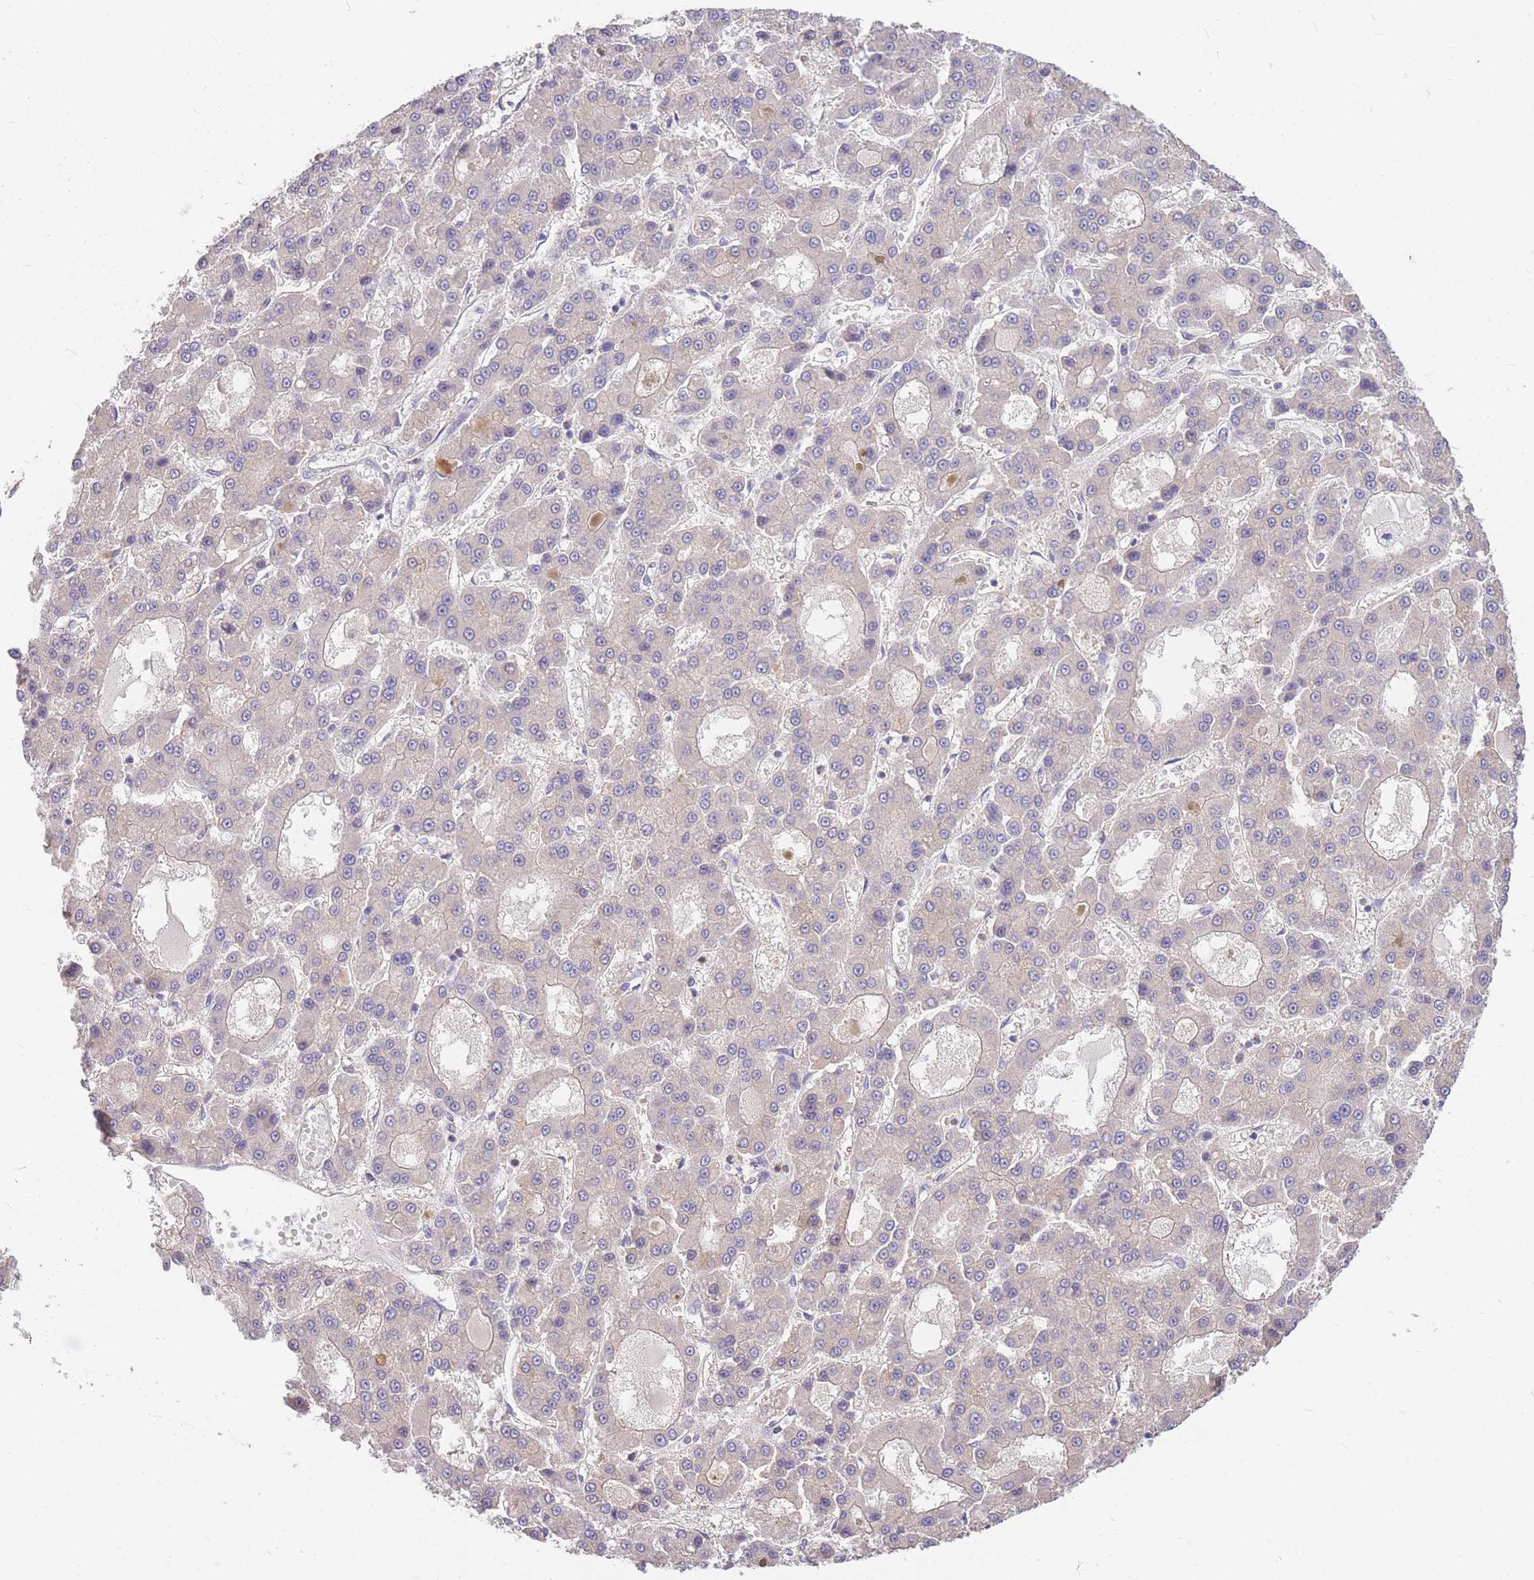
{"staining": {"intensity": "negative", "quantity": "none", "location": "none"}, "tissue": "liver cancer", "cell_type": "Tumor cells", "image_type": "cancer", "snomed": [{"axis": "morphology", "description": "Carcinoma, Hepatocellular, NOS"}, {"axis": "topography", "description": "Liver"}], "caption": "Human liver hepatocellular carcinoma stained for a protein using immunohistochemistry demonstrates no staining in tumor cells.", "gene": "OR5T1", "patient": {"sex": "male", "age": 70}}